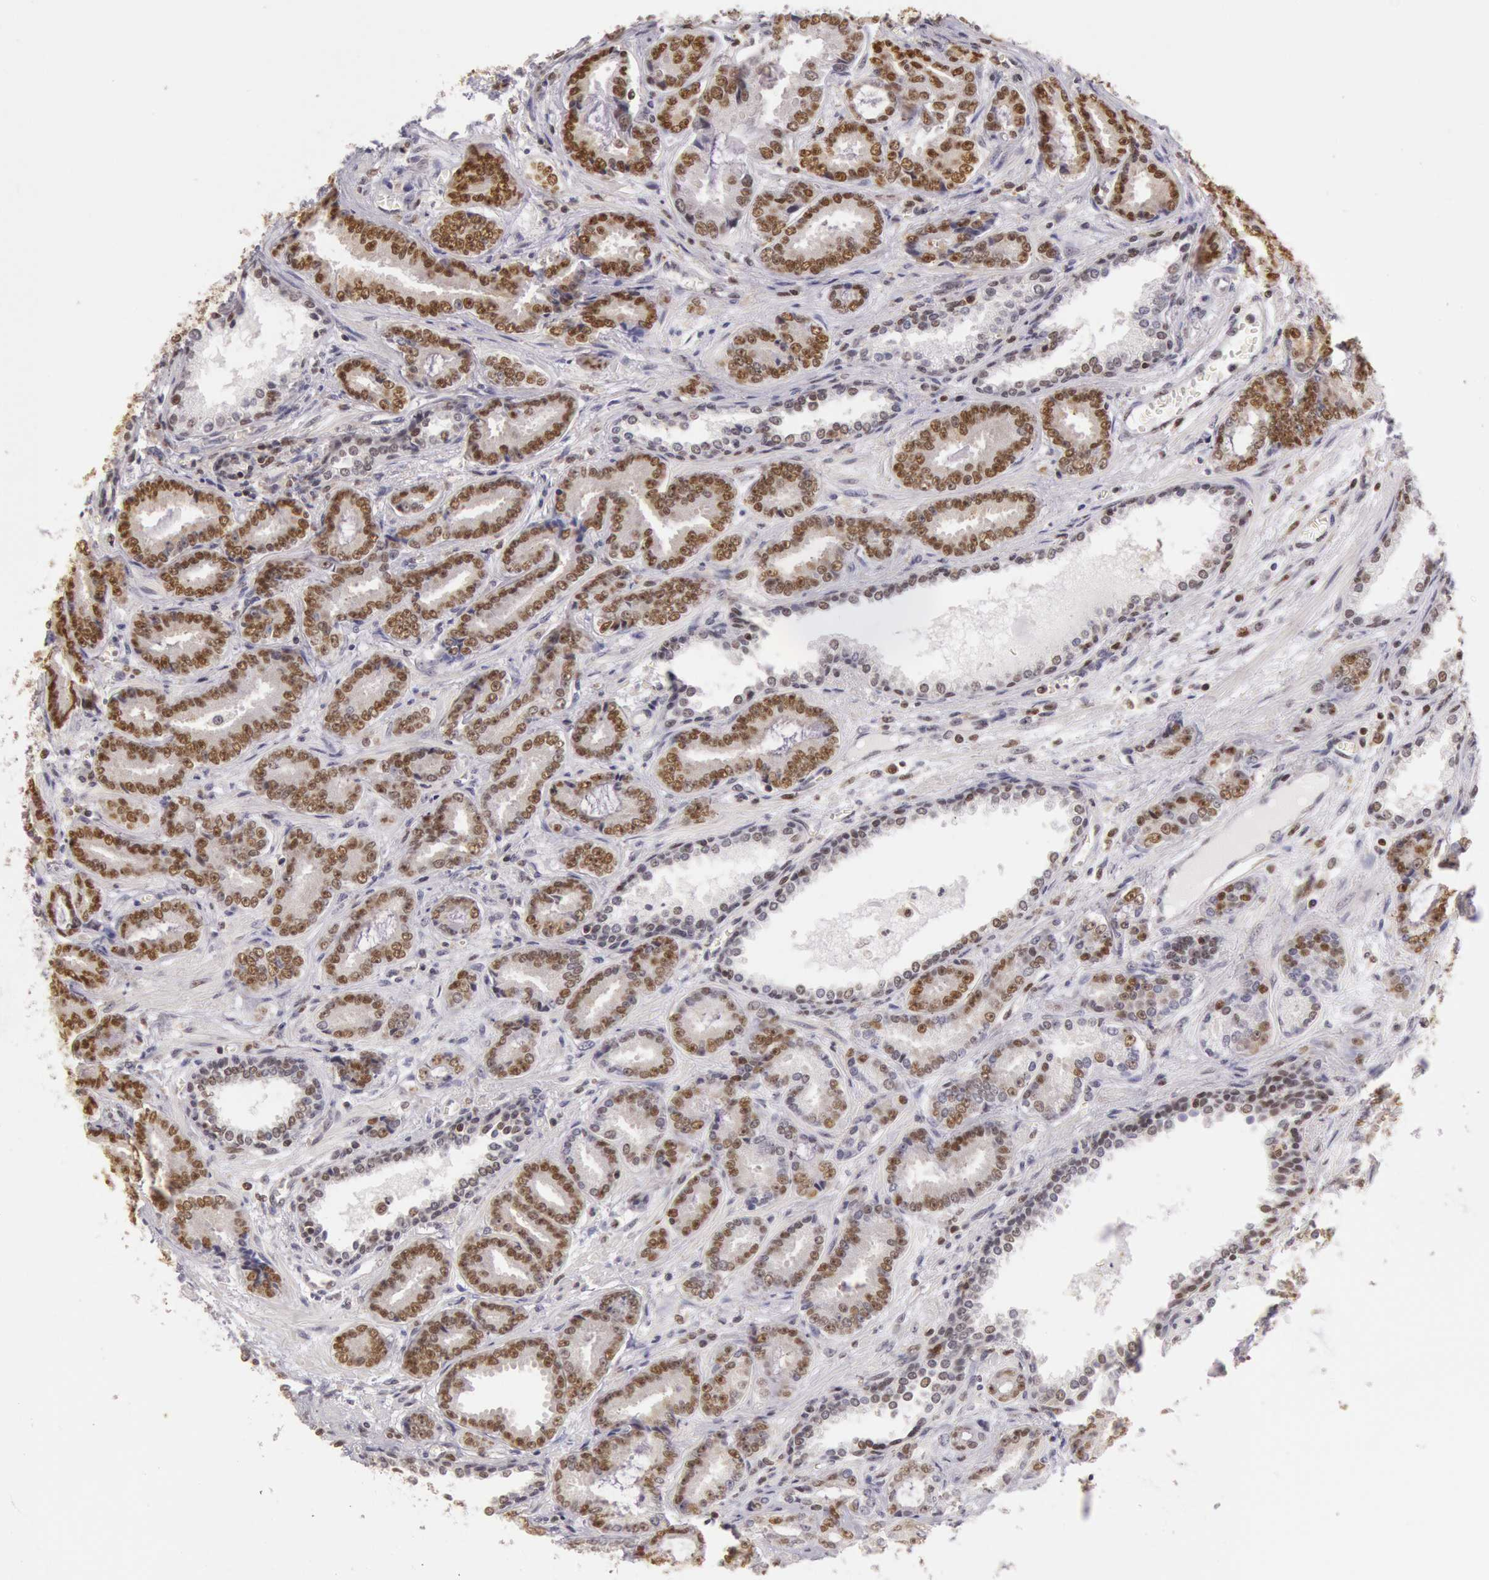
{"staining": {"intensity": "strong", "quantity": "25%-75%", "location": "nuclear"}, "tissue": "prostate cancer", "cell_type": "Tumor cells", "image_type": "cancer", "snomed": [{"axis": "morphology", "description": "Adenocarcinoma, Low grade"}, {"axis": "topography", "description": "Prostate"}], "caption": "Tumor cells reveal high levels of strong nuclear positivity in about 25%-75% of cells in human prostate cancer. The staining was performed using DAB (3,3'-diaminobenzidine) to visualize the protein expression in brown, while the nuclei were stained in blue with hematoxylin (Magnification: 20x).", "gene": "ESS2", "patient": {"sex": "male", "age": 65}}